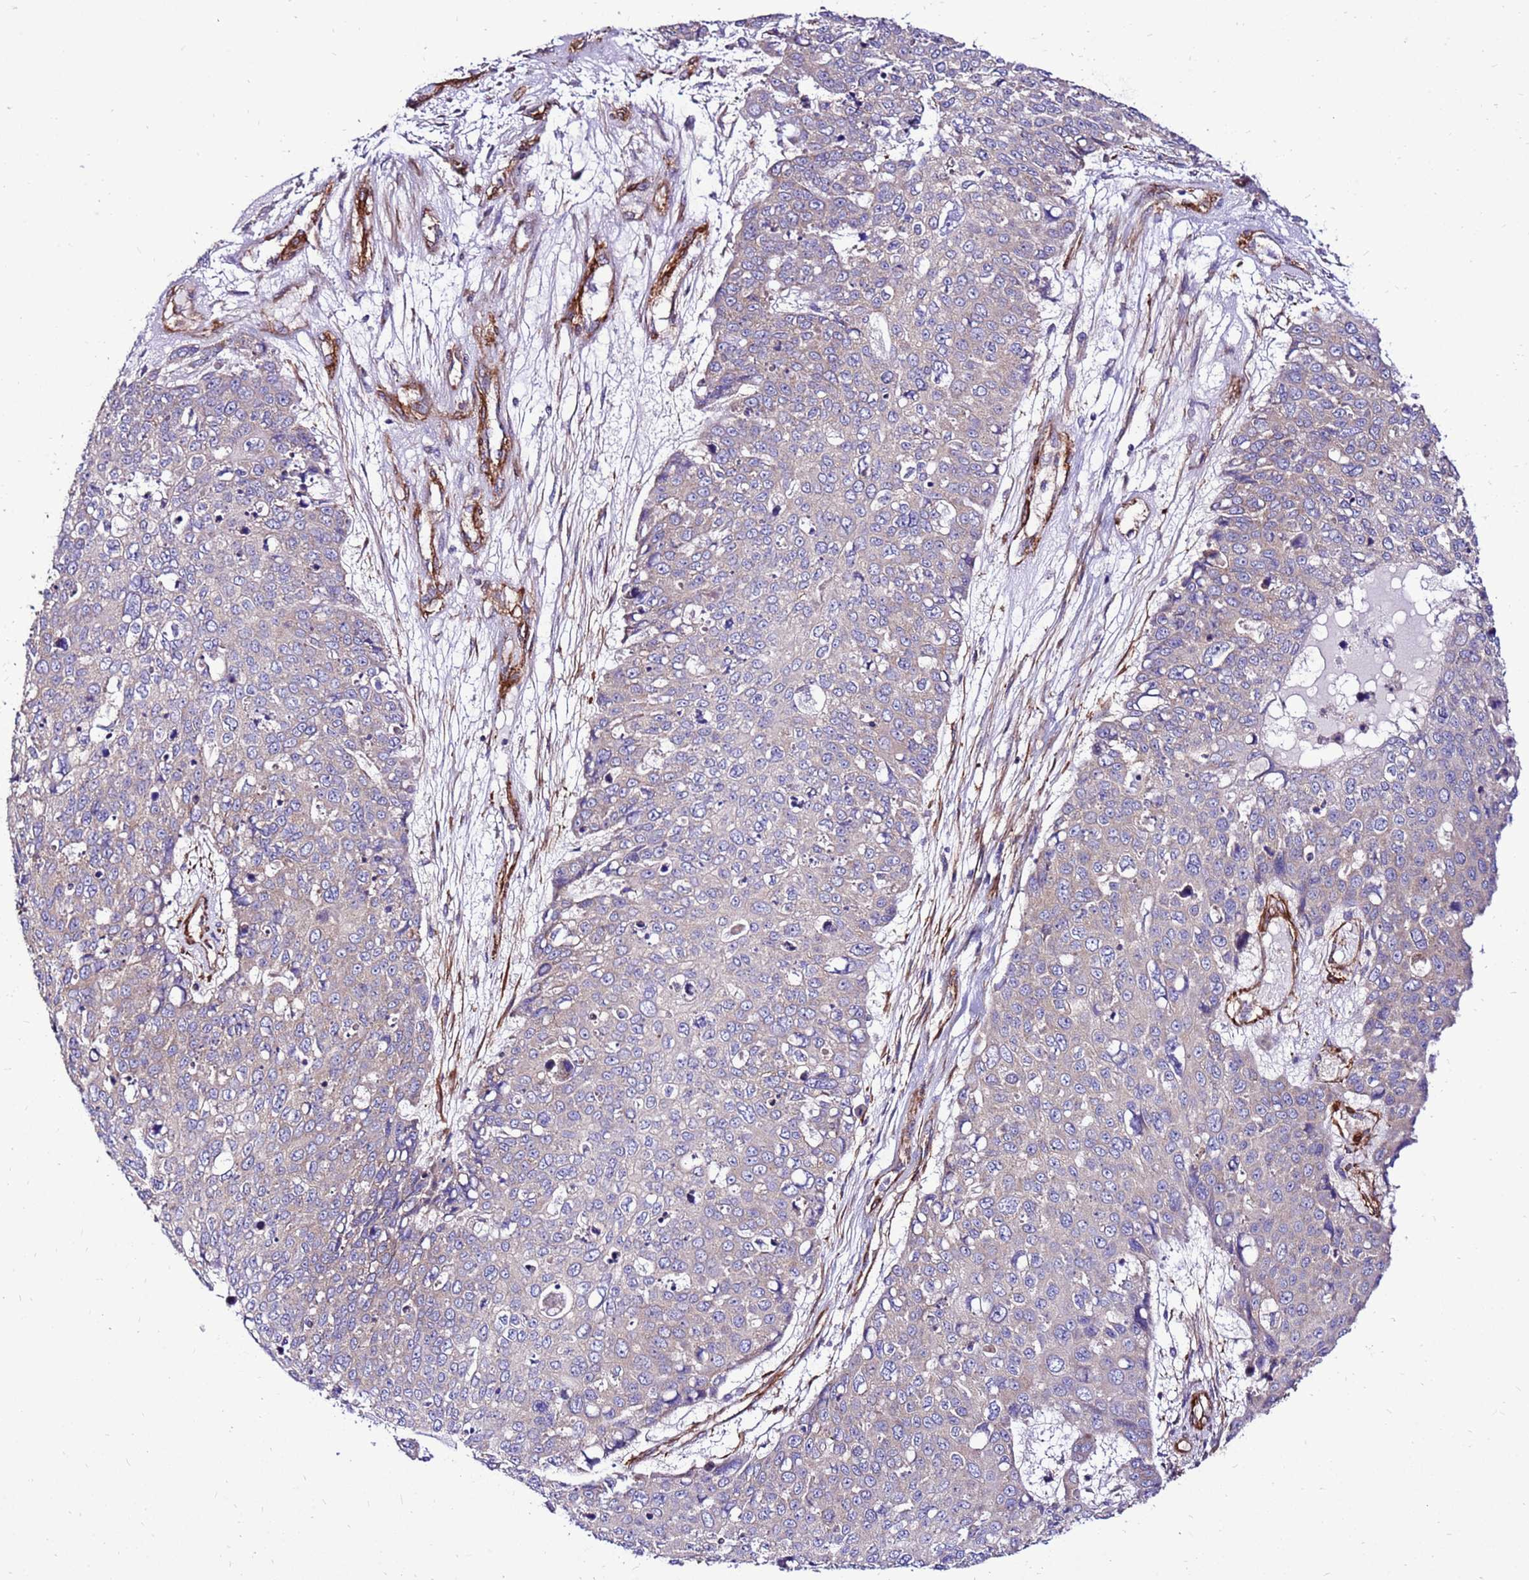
{"staining": {"intensity": "negative", "quantity": "none", "location": "none"}, "tissue": "skin cancer", "cell_type": "Tumor cells", "image_type": "cancer", "snomed": [{"axis": "morphology", "description": "Squamous cell carcinoma, NOS"}, {"axis": "topography", "description": "Skin"}], "caption": "The micrograph shows no significant staining in tumor cells of skin cancer.", "gene": "EI24", "patient": {"sex": "male", "age": 71}}